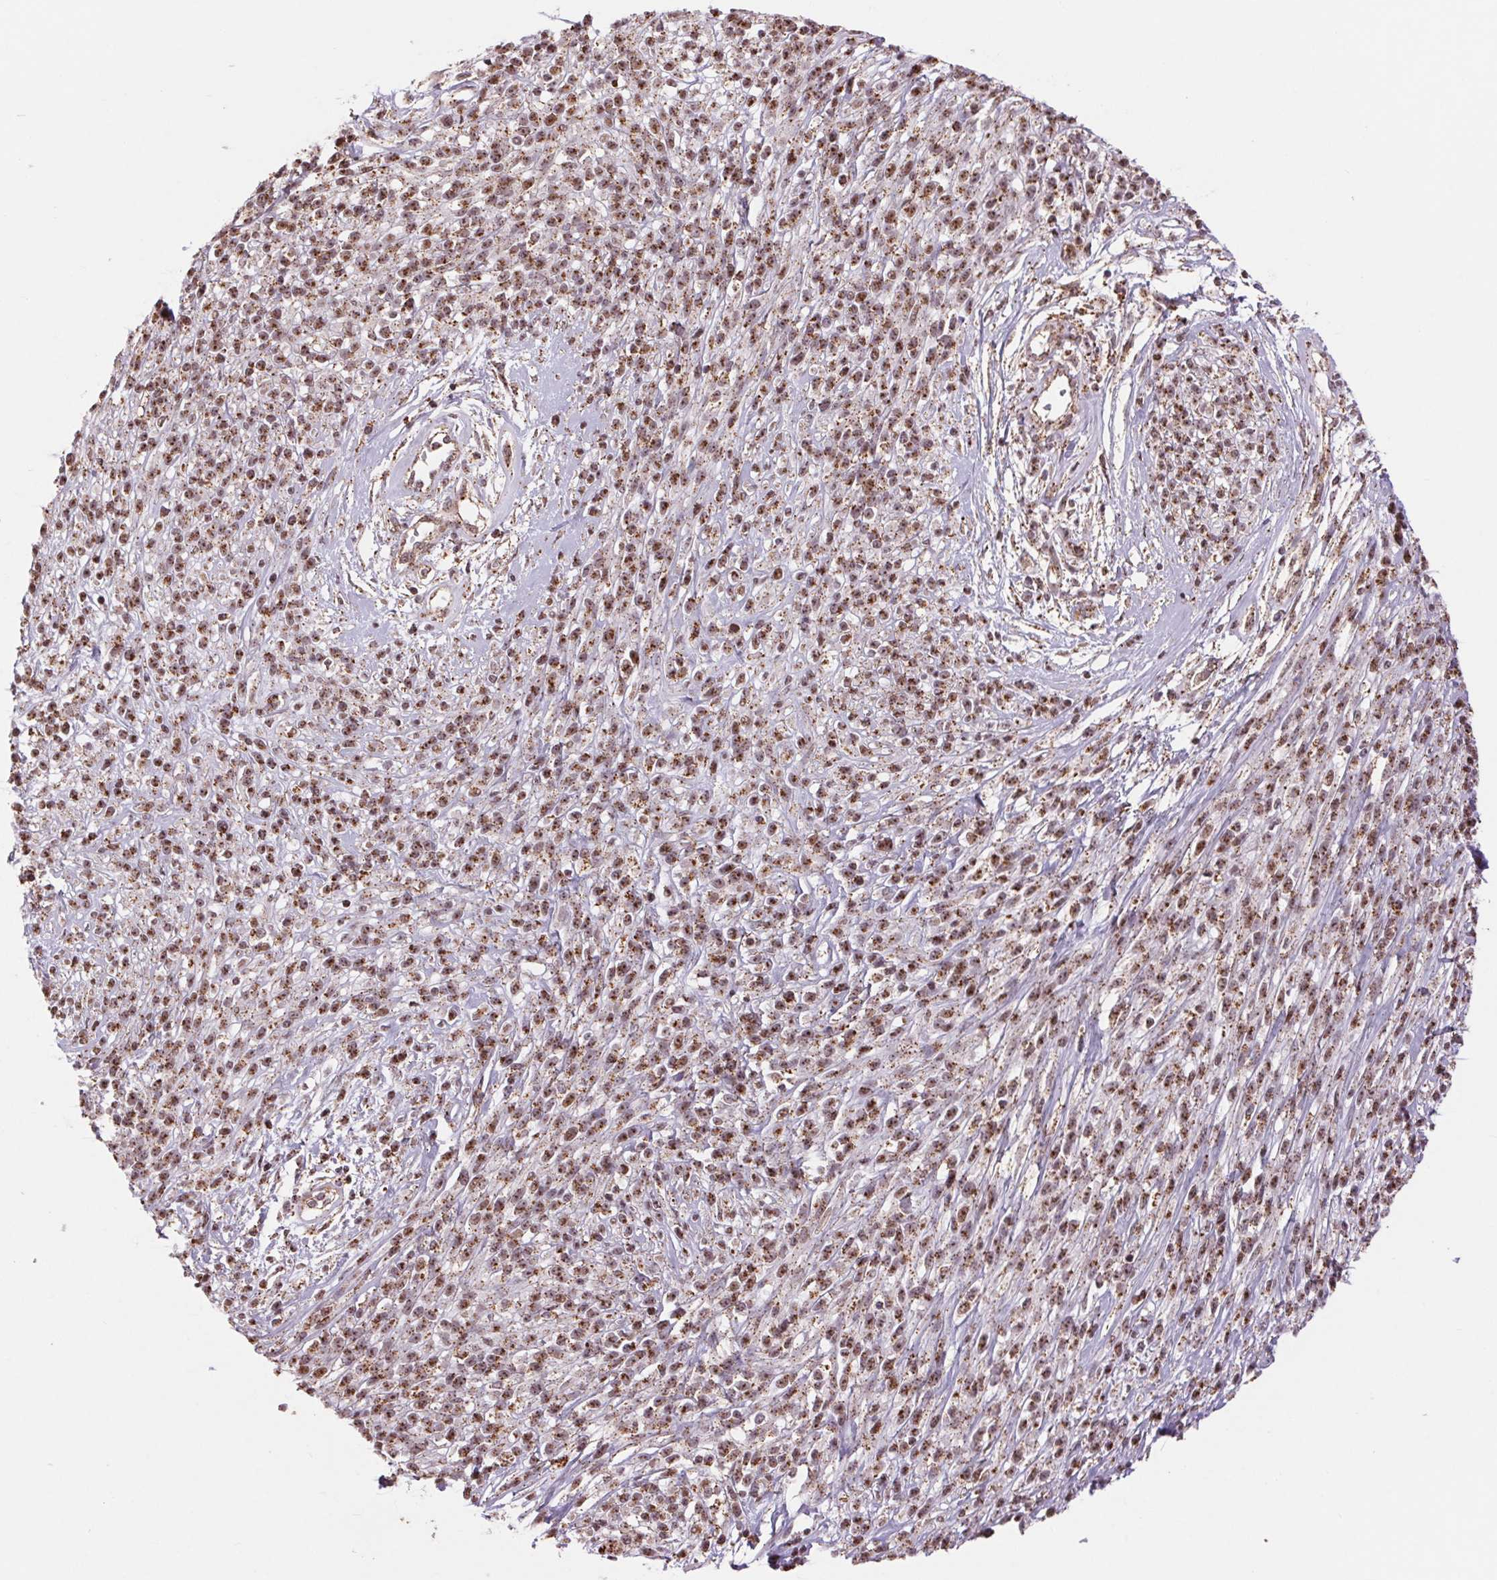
{"staining": {"intensity": "moderate", "quantity": ">75%", "location": "cytoplasmic/membranous,nuclear"}, "tissue": "melanoma", "cell_type": "Tumor cells", "image_type": "cancer", "snomed": [{"axis": "morphology", "description": "Malignant melanoma, NOS"}, {"axis": "topography", "description": "Skin"}, {"axis": "topography", "description": "Skin of trunk"}], "caption": "Melanoma stained for a protein (brown) exhibits moderate cytoplasmic/membranous and nuclear positive staining in approximately >75% of tumor cells.", "gene": "CHMP4B", "patient": {"sex": "male", "age": 74}}